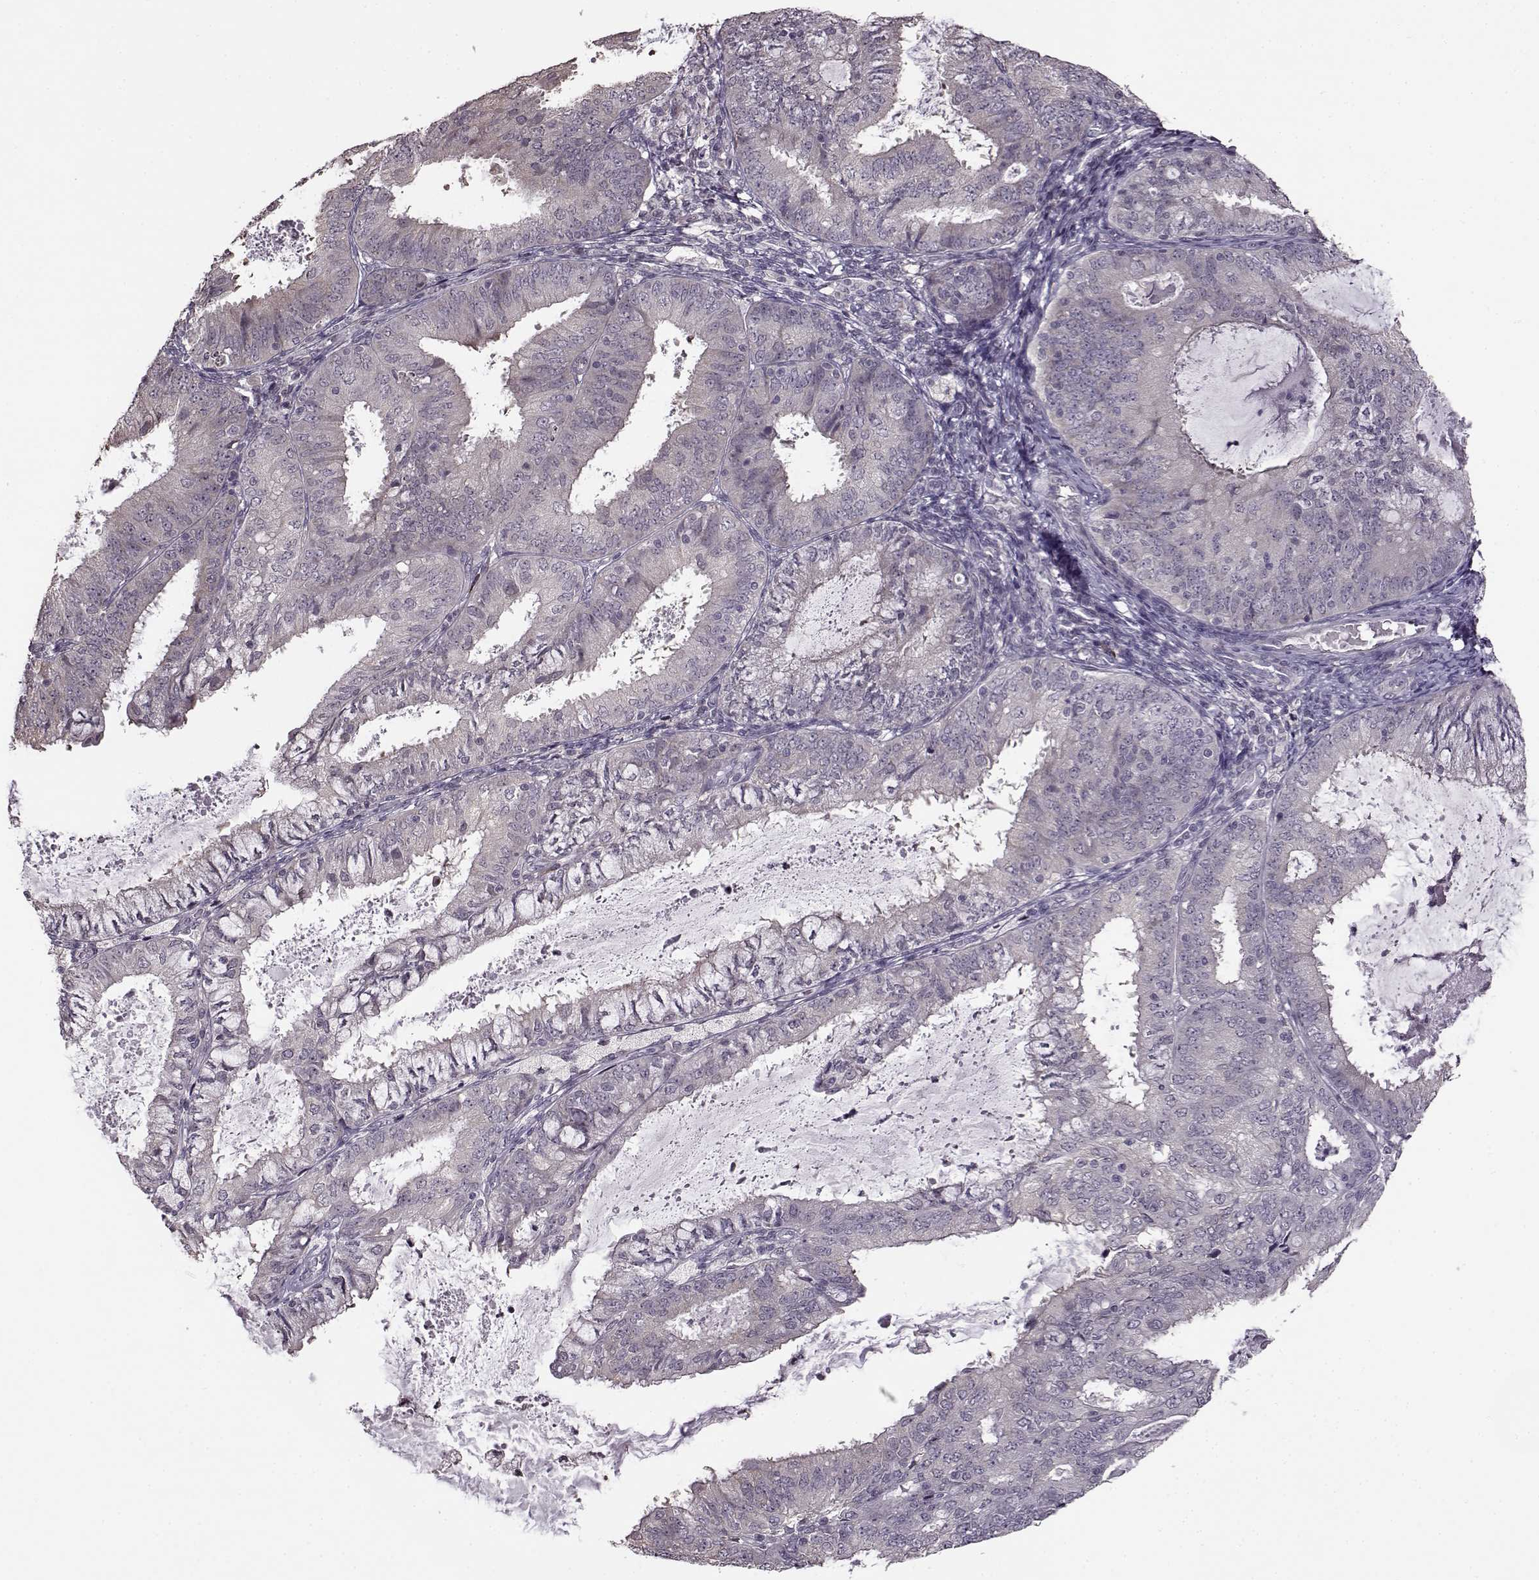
{"staining": {"intensity": "negative", "quantity": "none", "location": "none"}, "tissue": "endometrial cancer", "cell_type": "Tumor cells", "image_type": "cancer", "snomed": [{"axis": "morphology", "description": "Adenocarcinoma, NOS"}, {"axis": "topography", "description": "Endometrium"}], "caption": "Endometrial cancer (adenocarcinoma) was stained to show a protein in brown. There is no significant staining in tumor cells.", "gene": "FSHB", "patient": {"sex": "female", "age": 57}}